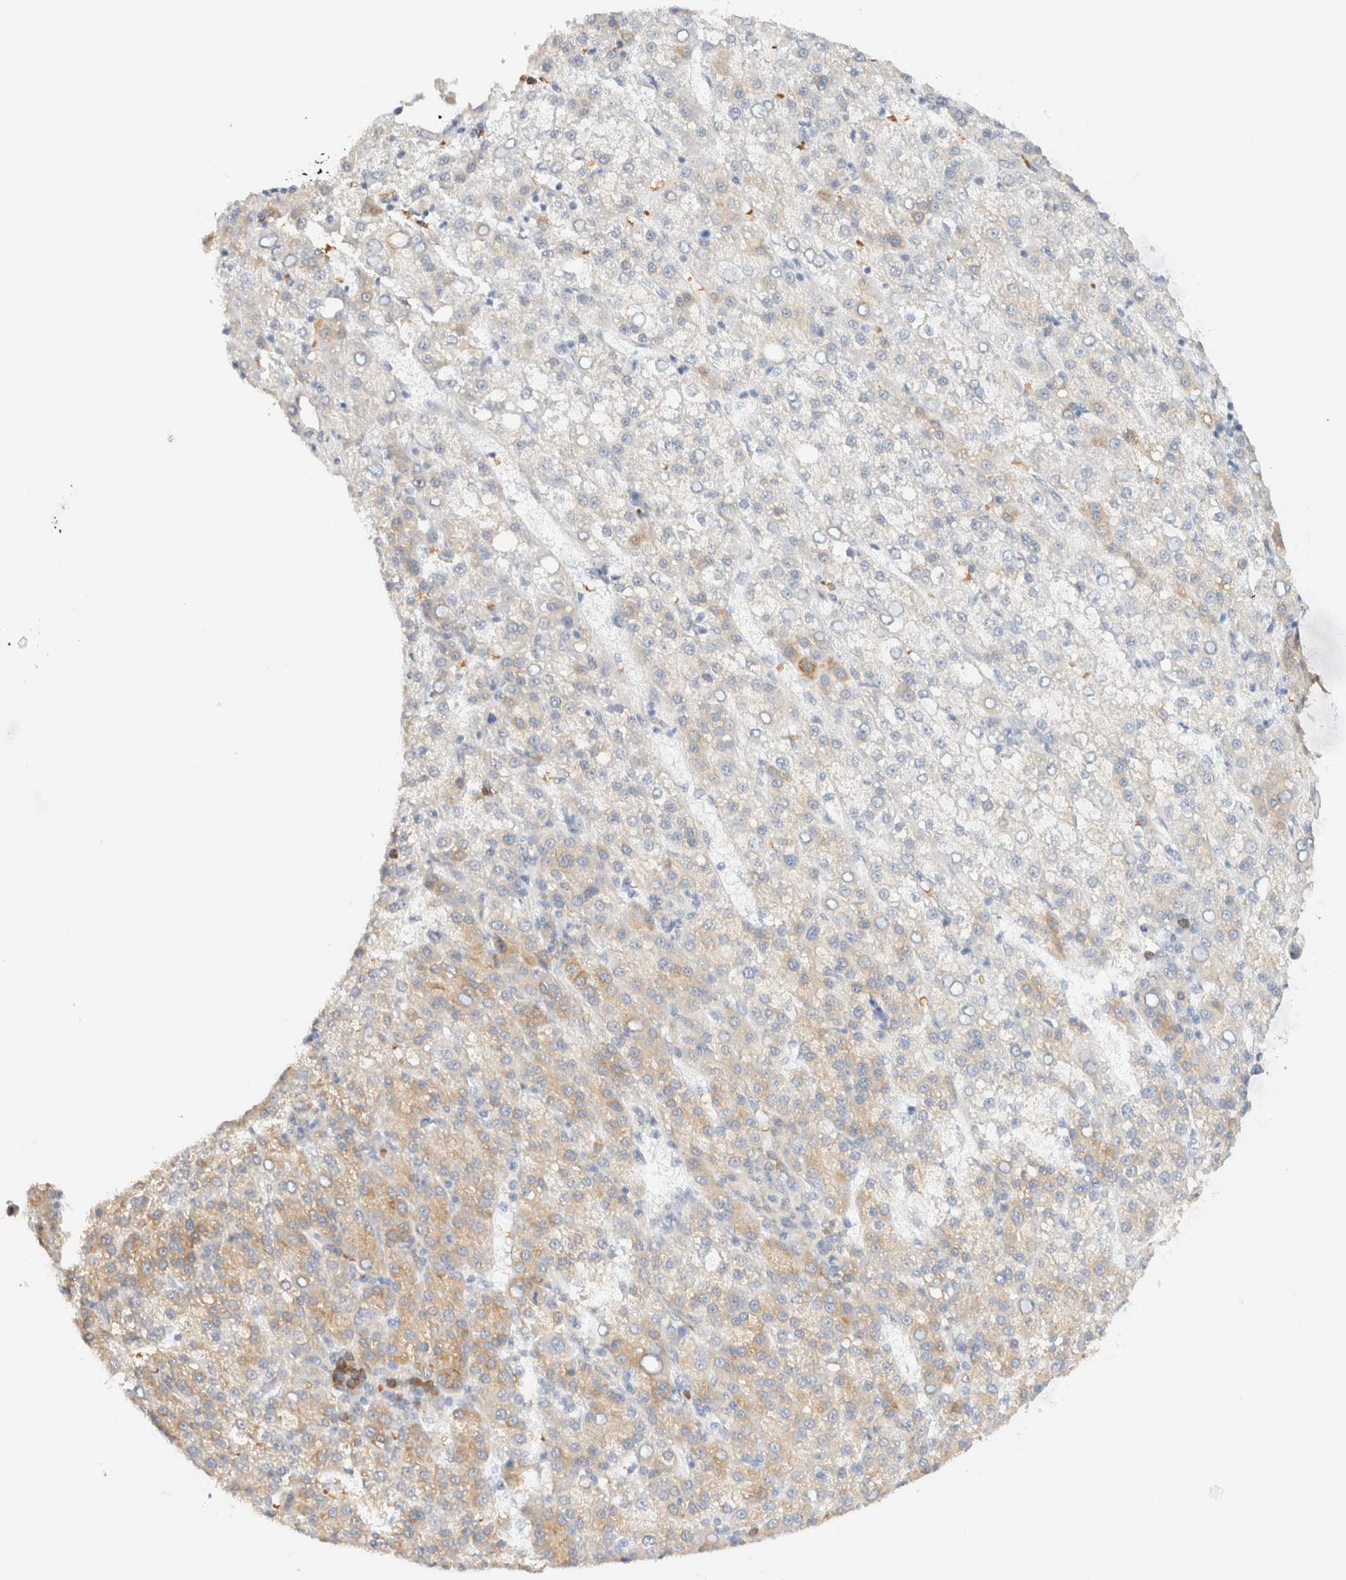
{"staining": {"intensity": "weak", "quantity": "<25%", "location": "cytoplasmic/membranous"}, "tissue": "liver cancer", "cell_type": "Tumor cells", "image_type": "cancer", "snomed": [{"axis": "morphology", "description": "Carcinoma, Hepatocellular, NOS"}, {"axis": "topography", "description": "Liver"}], "caption": "The image demonstrates no significant positivity in tumor cells of liver hepatocellular carcinoma.", "gene": "SYVN1", "patient": {"sex": "female", "age": 58}}